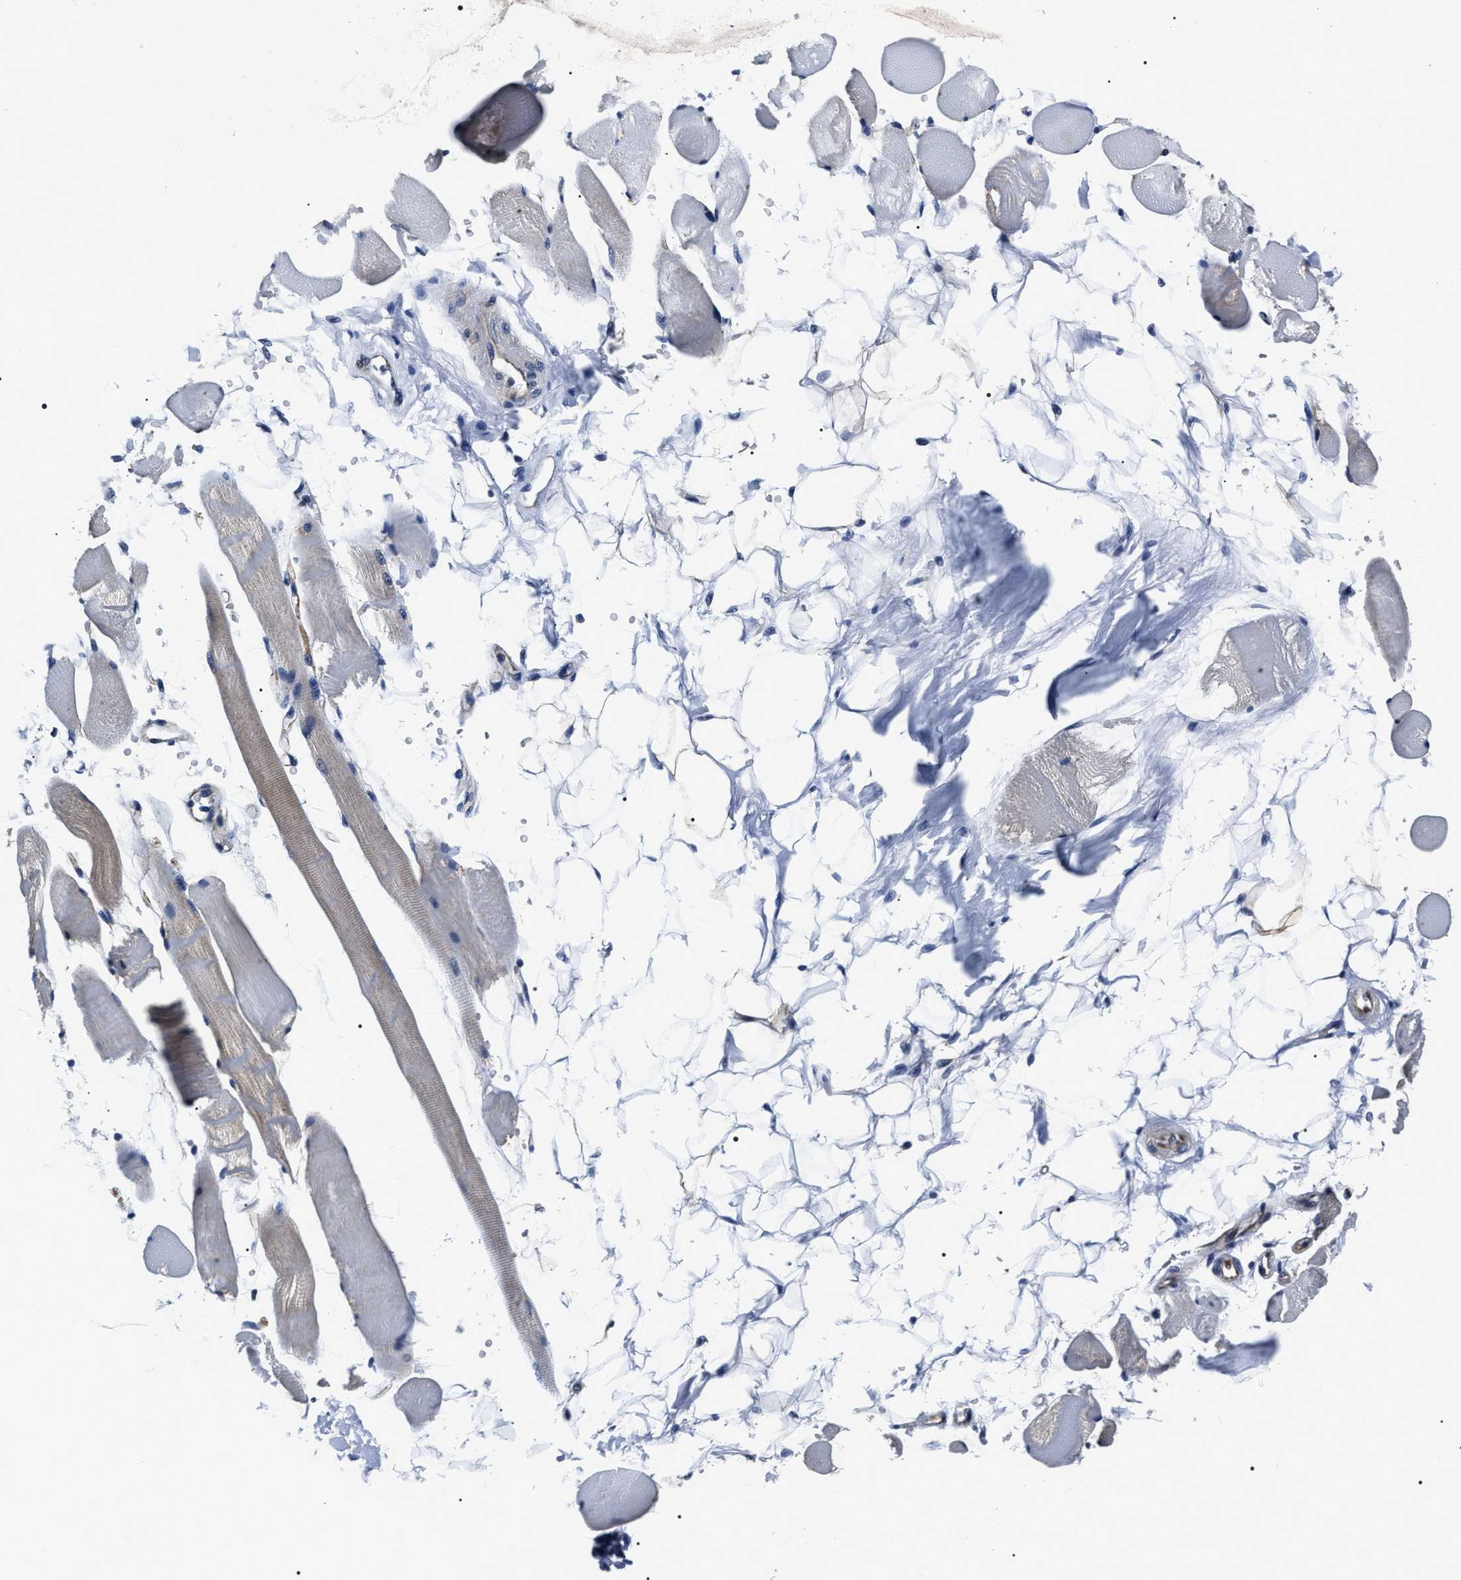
{"staining": {"intensity": "moderate", "quantity": "25%-75%", "location": "cytoplasmic/membranous"}, "tissue": "skeletal muscle", "cell_type": "Myocytes", "image_type": "normal", "snomed": [{"axis": "morphology", "description": "Normal tissue, NOS"}, {"axis": "topography", "description": "Skeletal muscle"}, {"axis": "topography", "description": "Peripheral nerve tissue"}], "caption": "Immunohistochemistry (IHC) micrograph of unremarkable human skeletal muscle stained for a protein (brown), which exhibits medium levels of moderate cytoplasmic/membranous staining in about 25%-75% of myocytes.", "gene": "BAG2", "patient": {"sex": "female", "age": 84}}